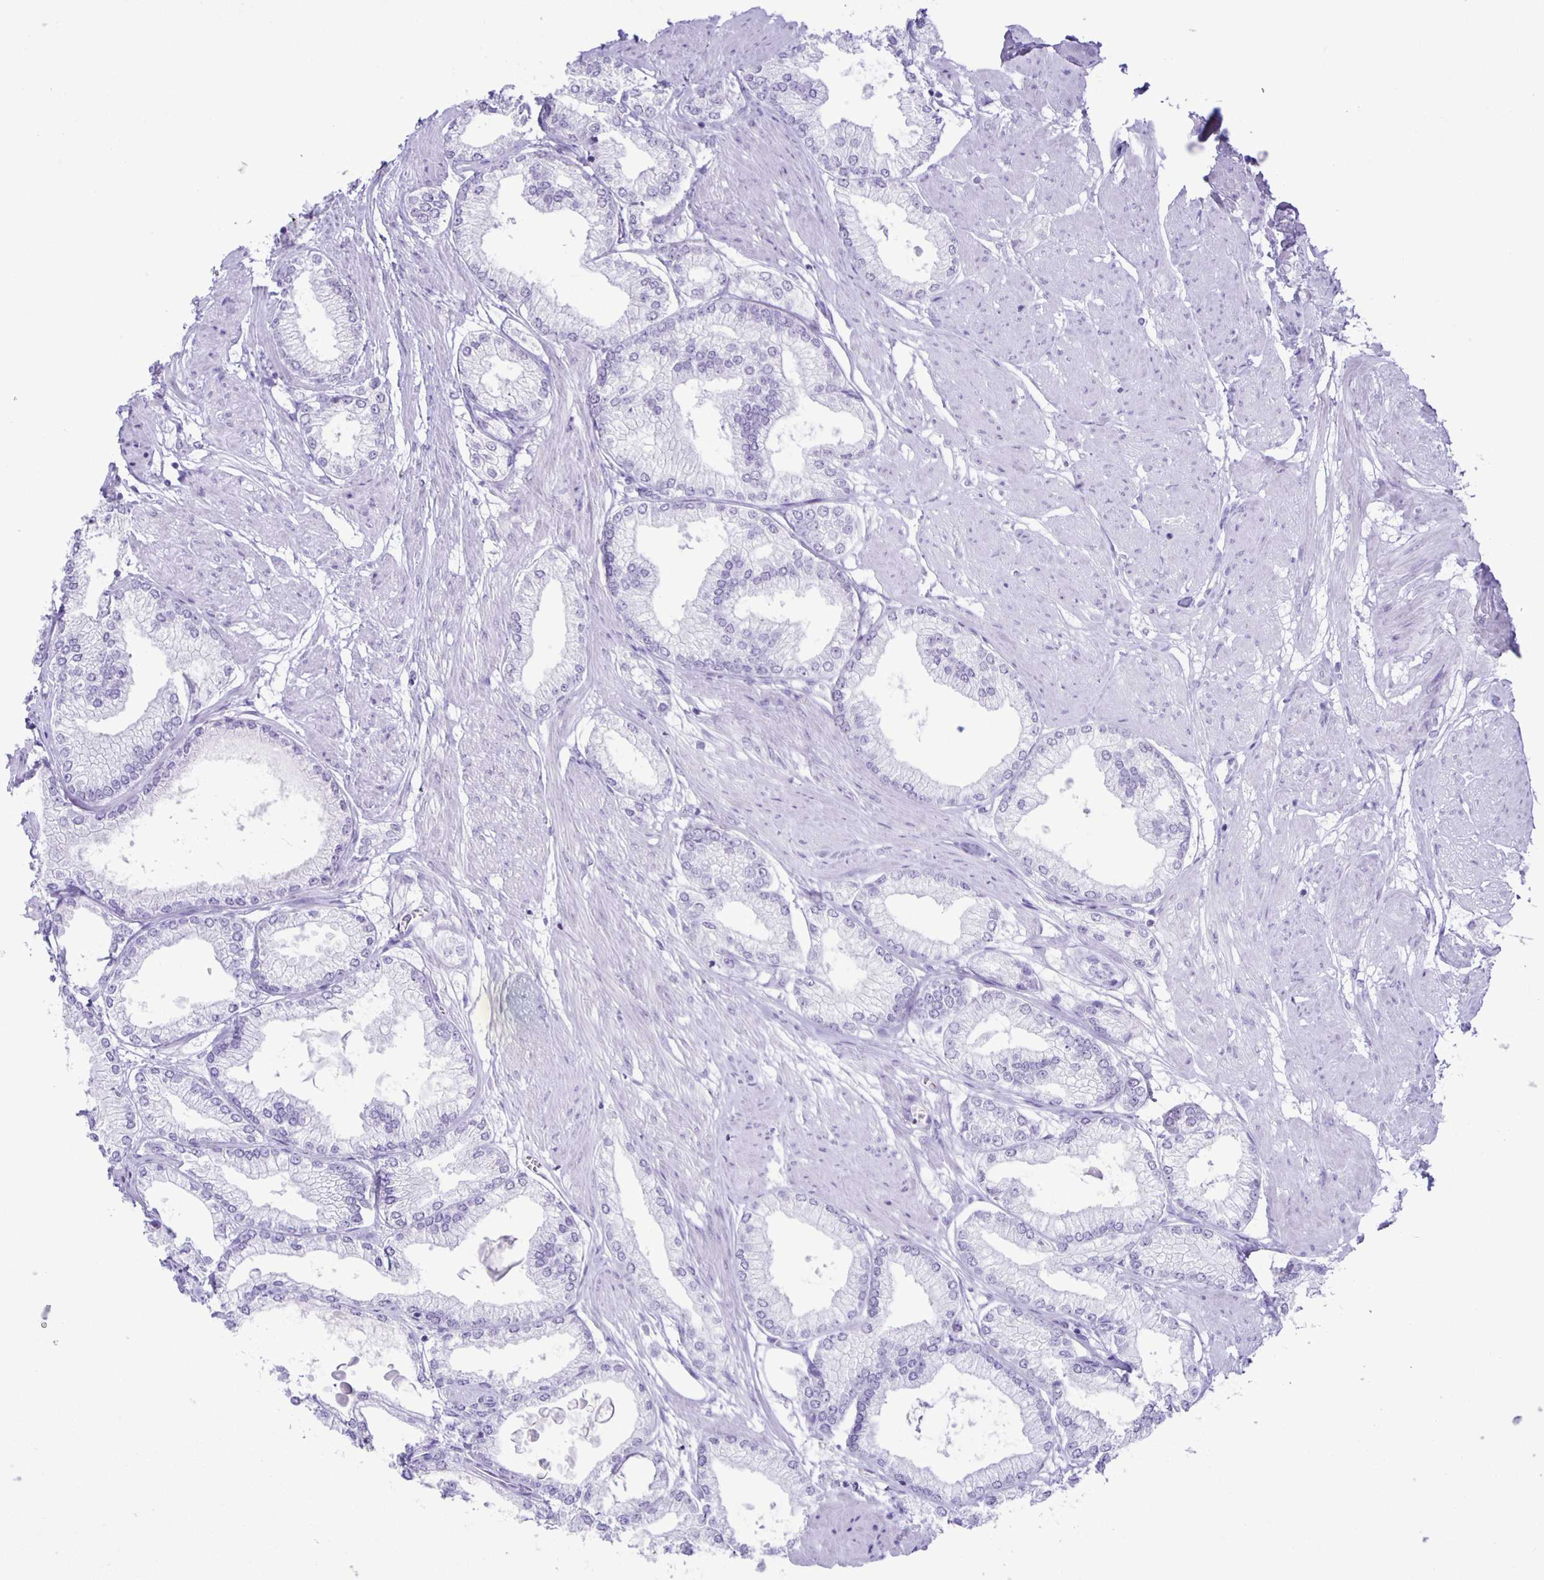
{"staining": {"intensity": "negative", "quantity": "none", "location": "none"}, "tissue": "prostate cancer", "cell_type": "Tumor cells", "image_type": "cancer", "snomed": [{"axis": "morphology", "description": "Adenocarcinoma, High grade"}, {"axis": "topography", "description": "Prostate"}], "caption": "Prostate adenocarcinoma (high-grade) stained for a protein using immunohistochemistry (IHC) demonstrates no expression tumor cells.", "gene": "EZHIP", "patient": {"sex": "male", "age": 68}}